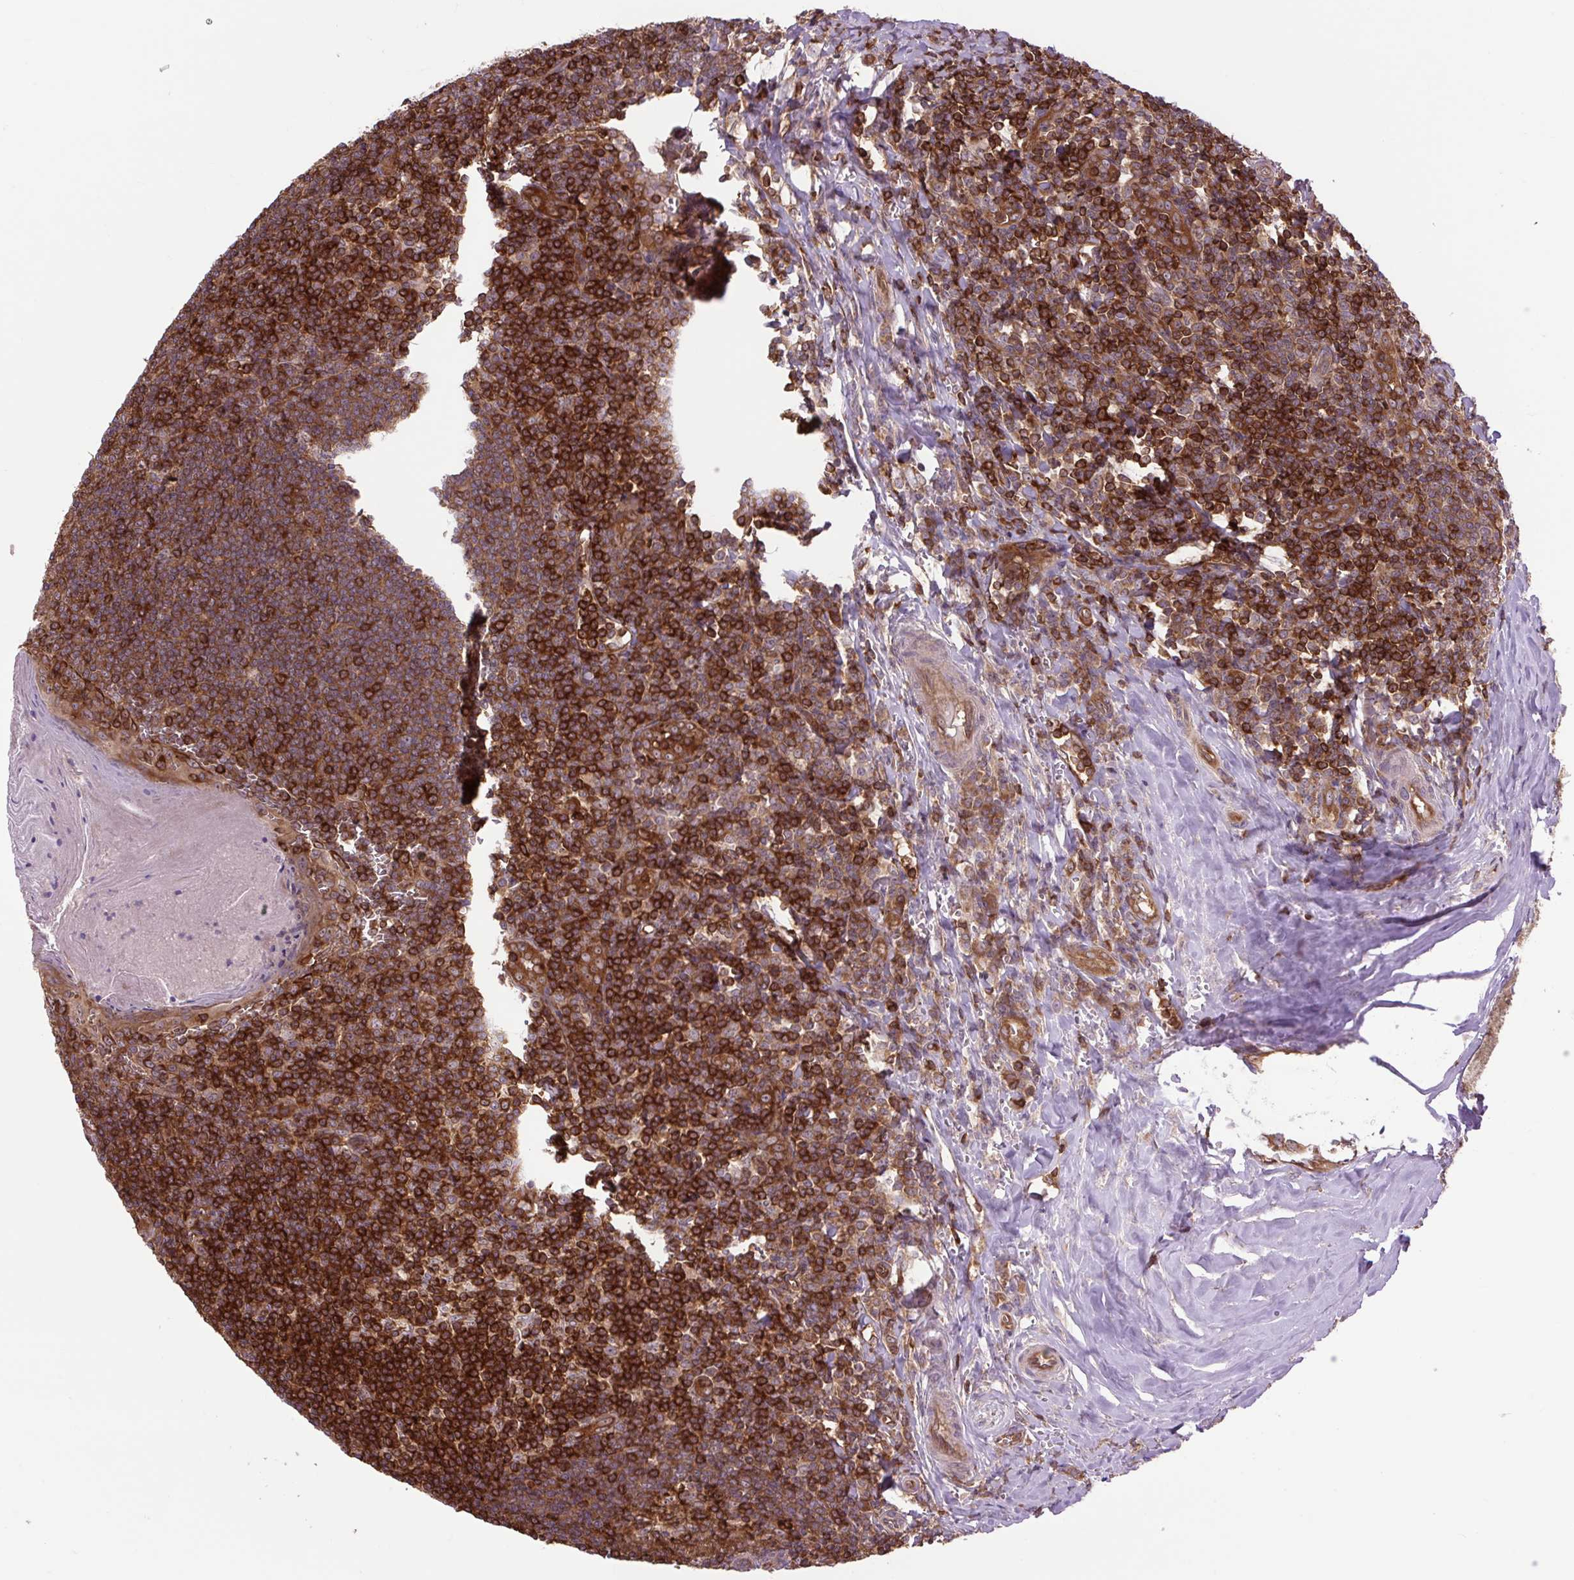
{"staining": {"intensity": "strong", "quantity": ">75%", "location": "cytoplasmic/membranous"}, "tissue": "tonsil", "cell_type": "Germinal center cells", "image_type": "normal", "snomed": [{"axis": "morphology", "description": "Normal tissue, NOS"}, {"axis": "topography", "description": "Tonsil"}], "caption": "Normal tonsil was stained to show a protein in brown. There is high levels of strong cytoplasmic/membranous positivity in about >75% of germinal center cells. The protein is shown in brown color, while the nuclei are stained blue.", "gene": "PLCG1", "patient": {"sex": "male", "age": 27}}